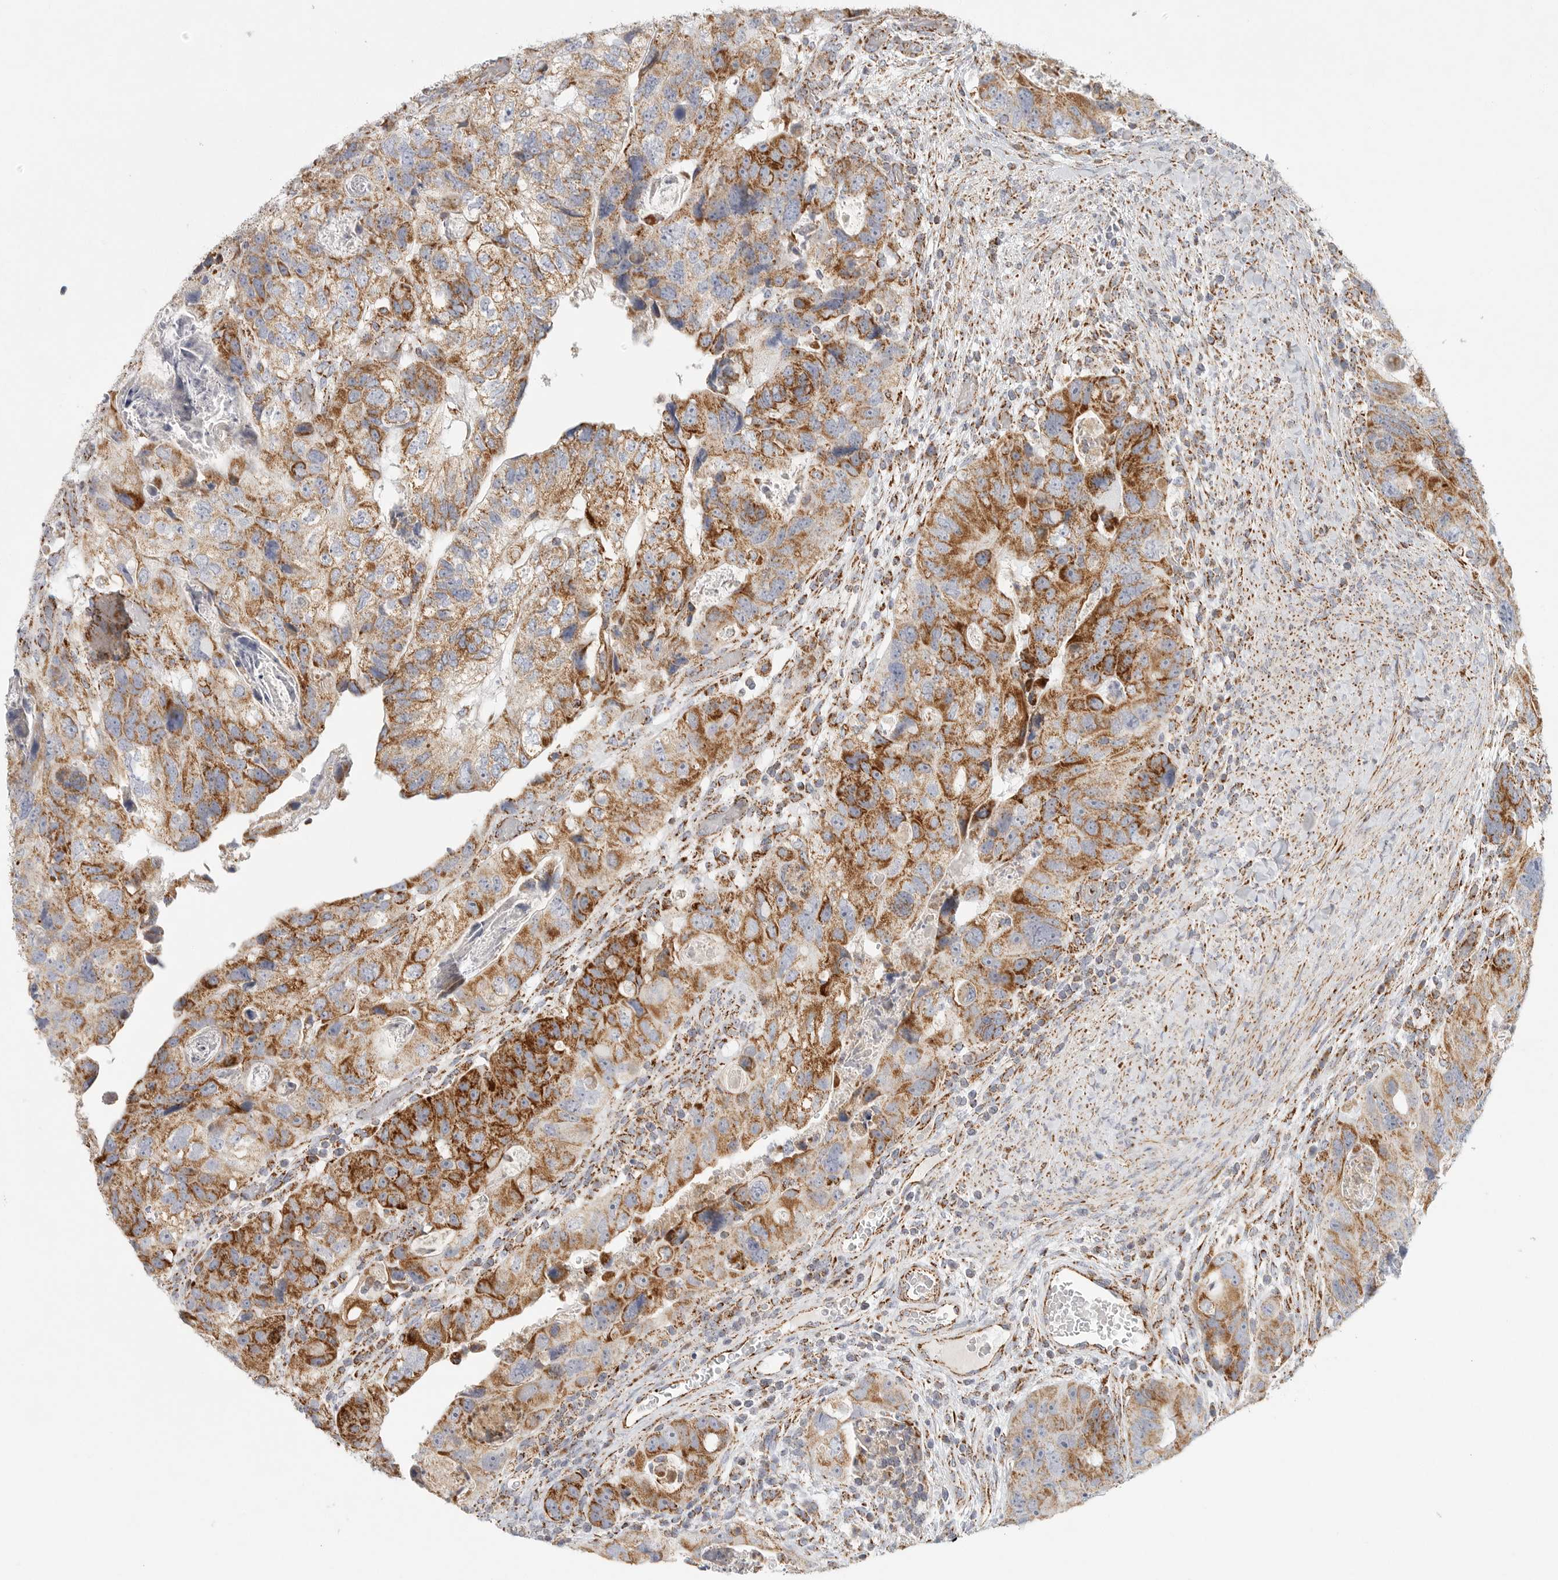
{"staining": {"intensity": "moderate", "quantity": ">75%", "location": "cytoplasmic/membranous"}, "tissue": "colorectal cancer", "cell_type": "Tumor cells", "image_type": "cancer", "snomed": [{"axis": "morphology", "description": "Adenocarcinoma, NOS"}, {"axis": "topography", "description": "Rectum"}], "caption": "Colorectal cancer tissue reveals moderate cytoplasmic/membranous positivity in approximately >75% of tumor cells, visualized by immunohistochemistry.", "gene": "SLC25A26", "patient": {"sex": "male", "age": 59}}